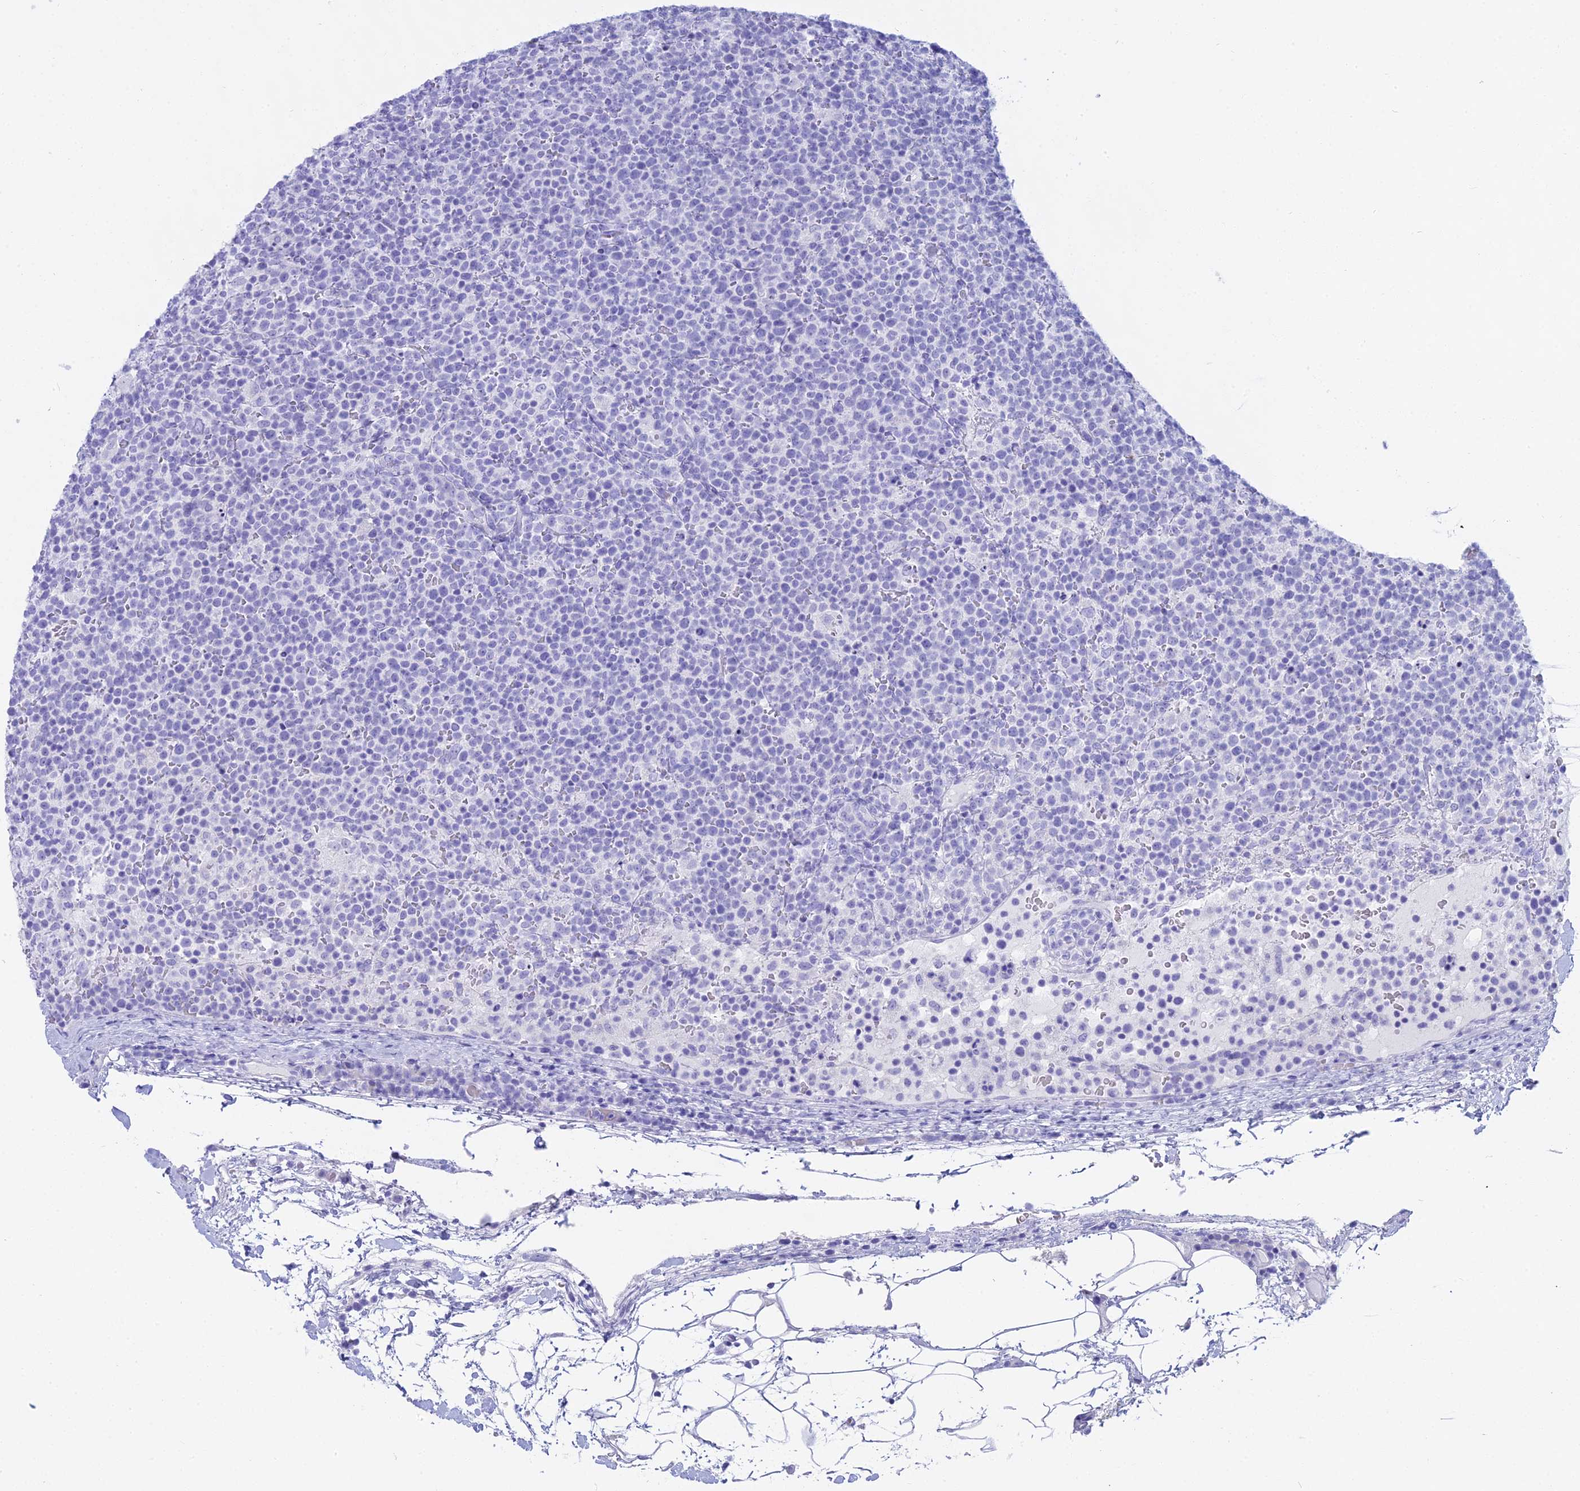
{"staining": {"intensity": "negative", "quantity": "none", "location": "none"}, "tissue": "lymphoma", "cell_type": "Tumor cells", "image_type": "cancer", "snomed": [{"axis": "morphology", "description": "Malignant lymphoma, non-Hodgkin's type, High grade"}, {"axis": "topography", "description": "Lymph node"}], "caption": "Tumor cells are negative for brown protein staining in lymphoma.", "gene": "CGB2", "patient": {"sex": "male", "age": 61}}